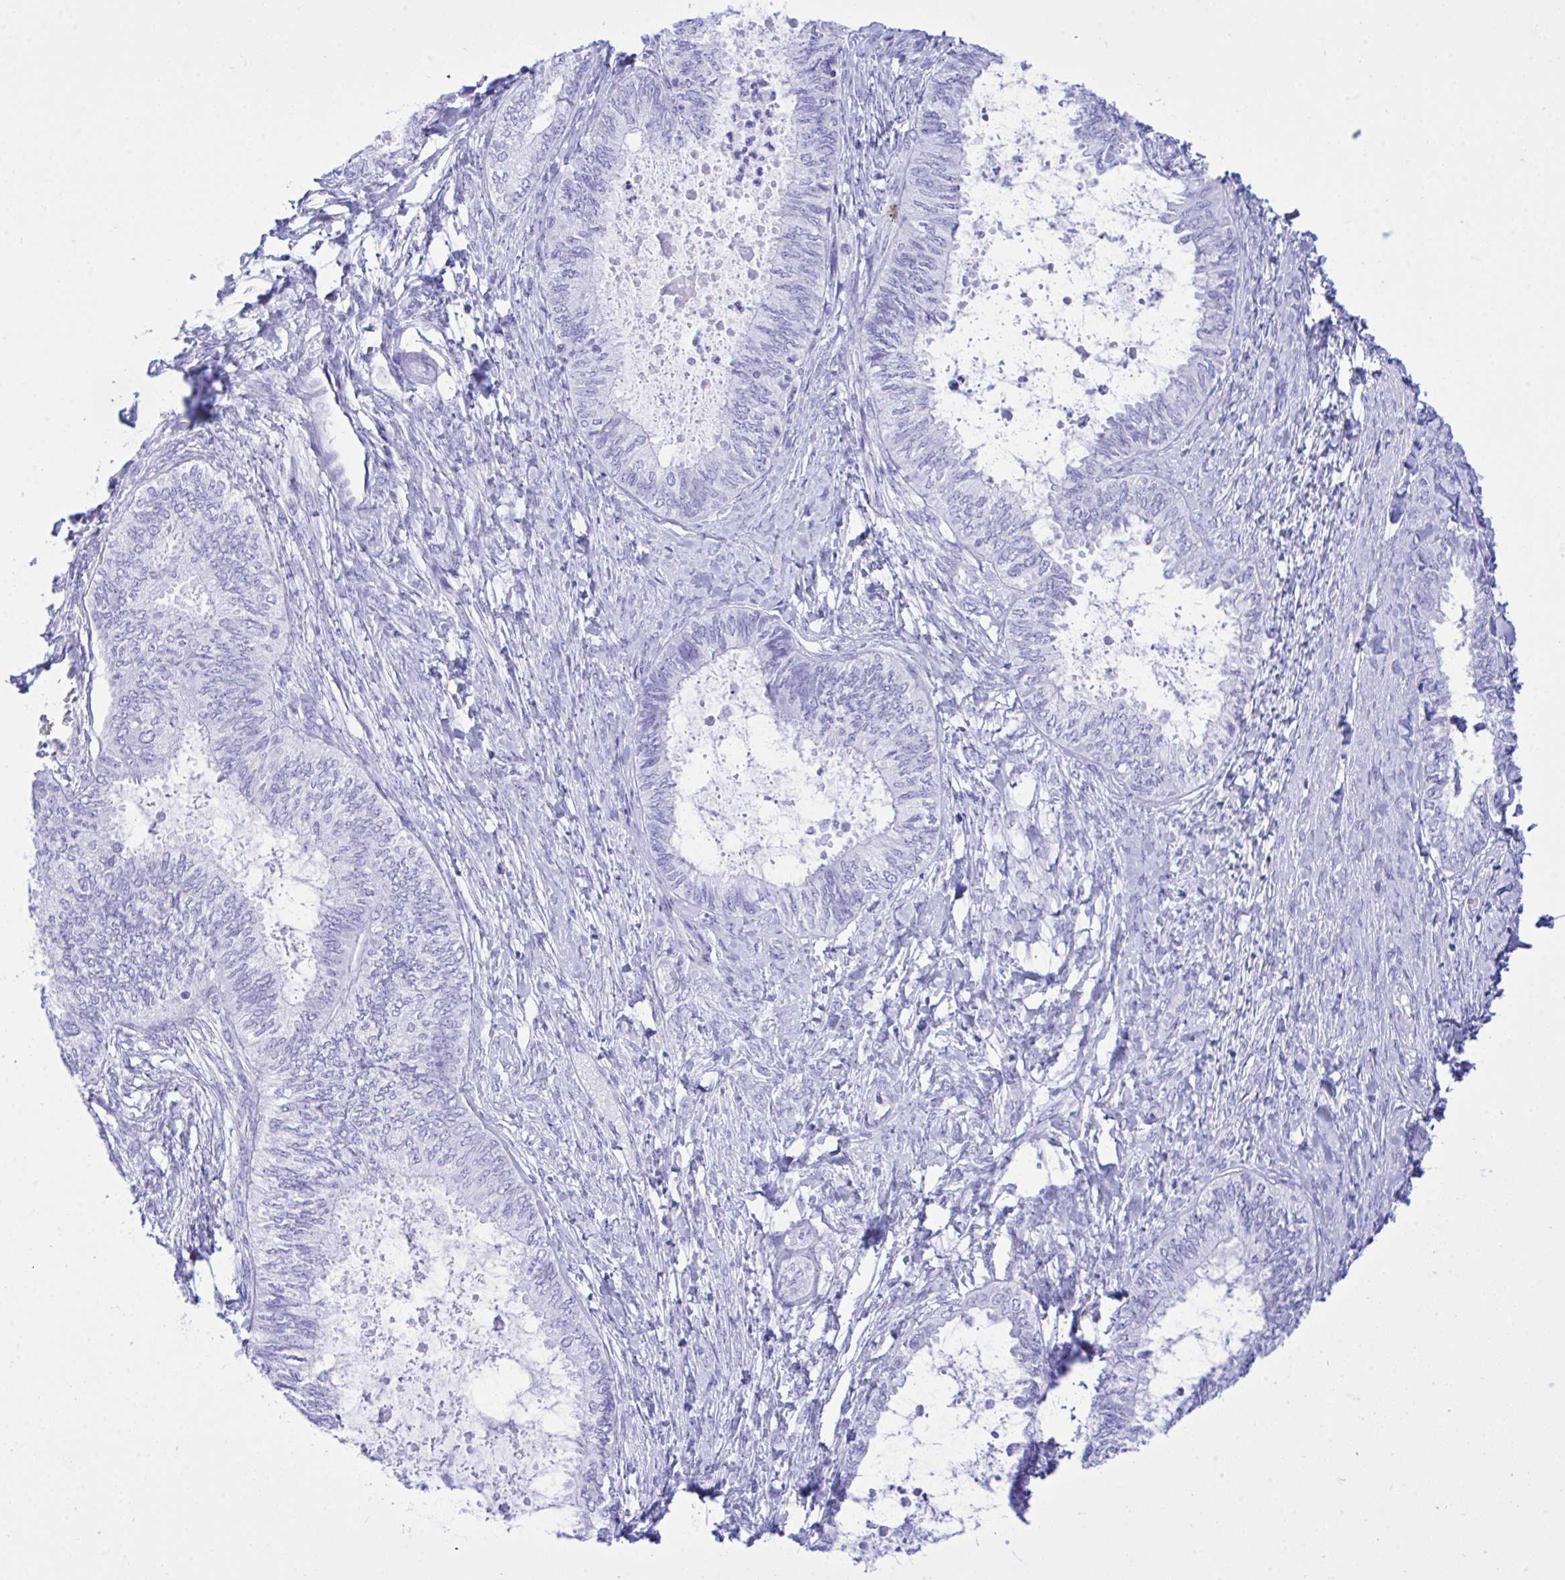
{"staining": {"intensity": "negative", "quantity": "none", "location": "none"}, "tissue": "ovarian cancer", "cell_type": "Tumor cells", "image_type": "cancer", "snomed": [{"axis": "morphology", "description": "Carcinoma, endometroid"}, {"axis": "topography", "description": "Ovary"}], "caption": "An immunohistochemistry (IHC) photomicrograph of endometroid carcinoma (ovarian) is shown. There is no staining in tumor cells of endometroid carcinoma (ovarian).", "gene": "SELENOV", "patient": {"sex": "female", "age": 70}}